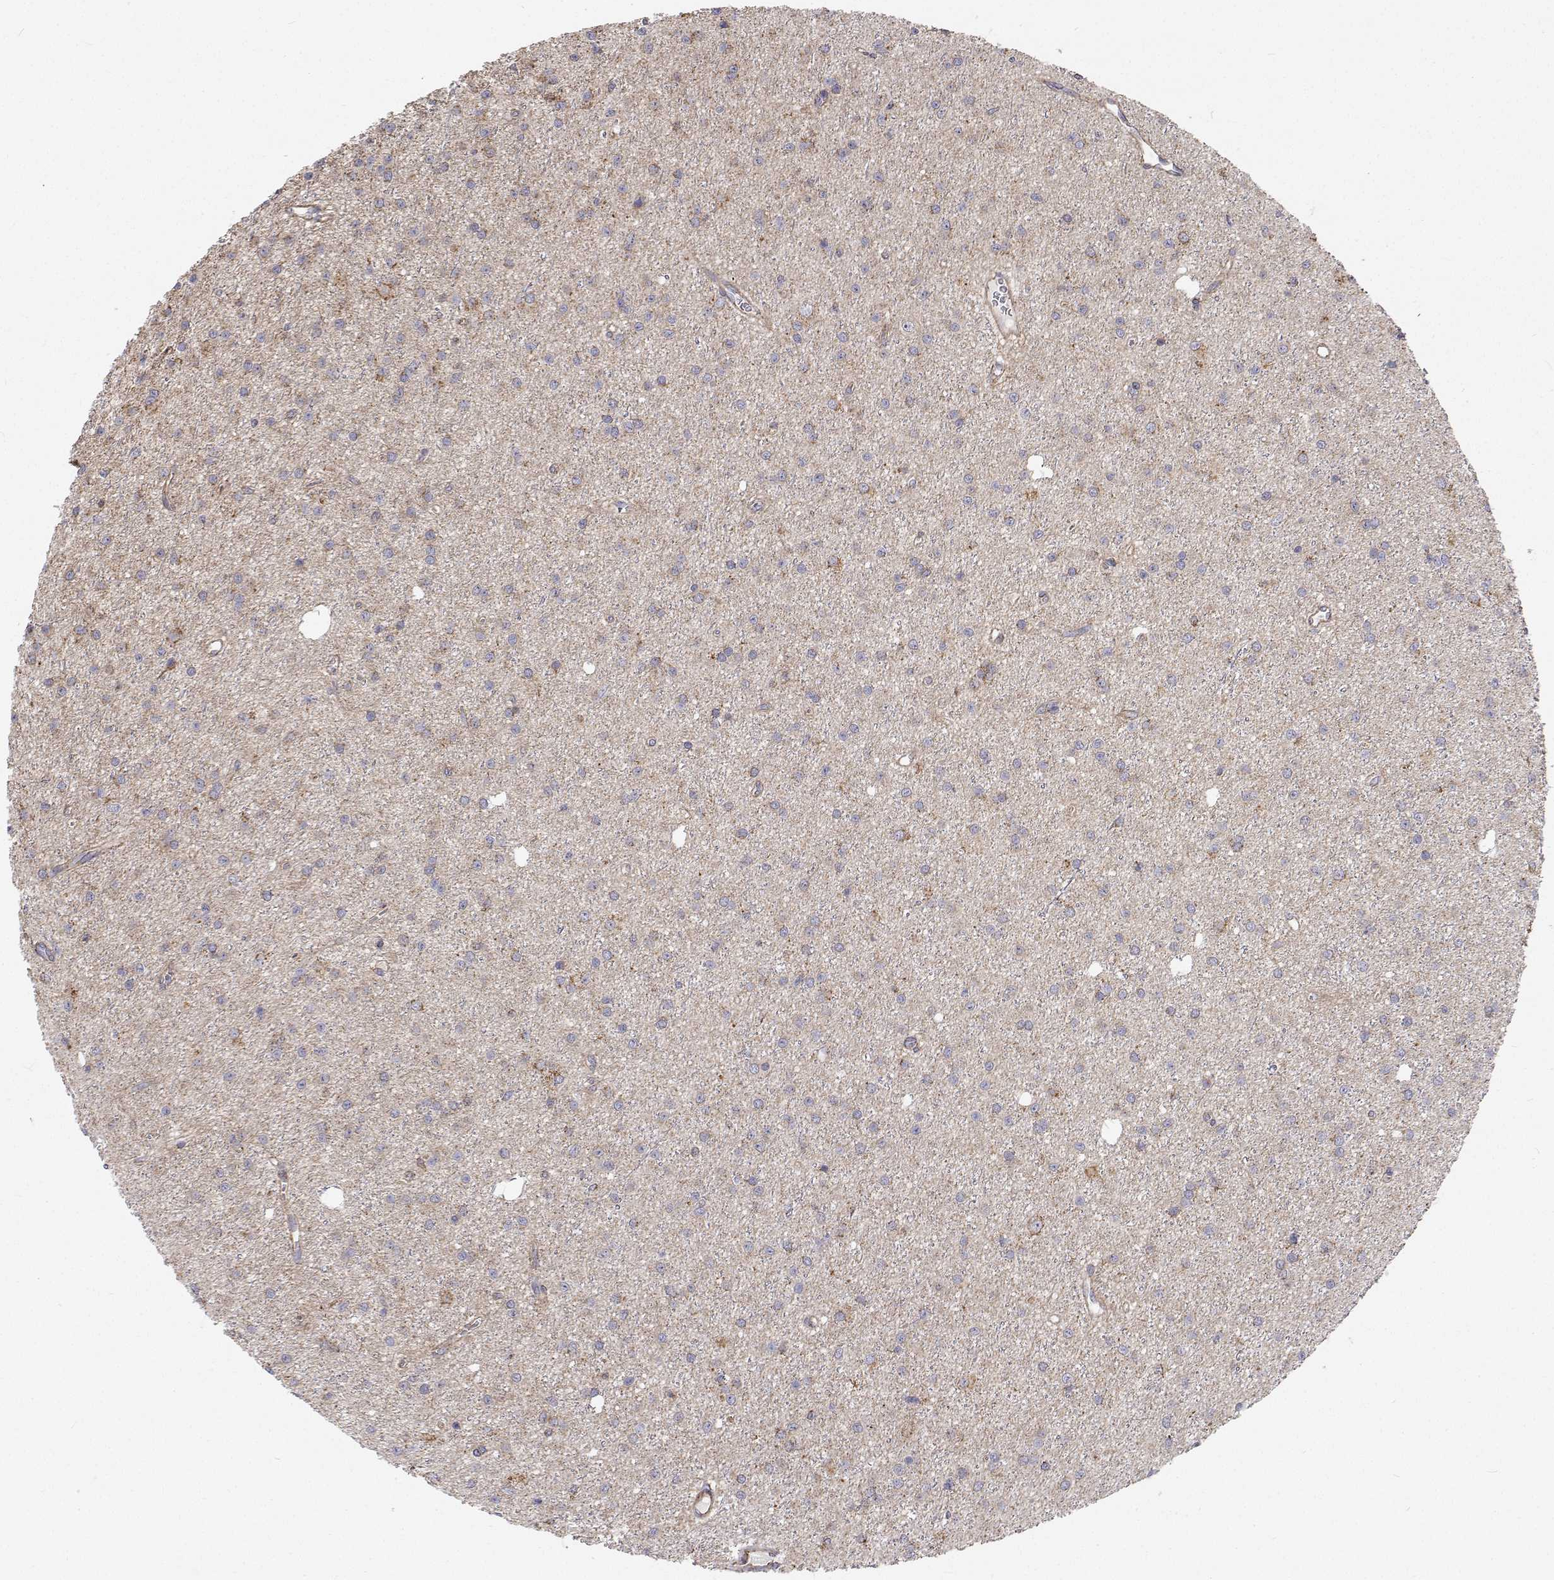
{"staining": {"intensity": "weak", "quantity": "<25%", "location": "cytoplasmic/membranous"}, "tissue": "glioma", "cell_type": "Tumor cells", "image_type": "cancer", "snomed": [{"axis": "morphology", "description": "Glioma, malignant, Low grade"}, {"axis": "topography", "description": "Brain"}], "caption": "Immunohistochemistry (IHC) histopathology image of glioma stained for a protein (brown), which demonstrates no staining in tumor cells.", "gene": "SPICE1", "patient": {"sex": "male", "age": 27}}